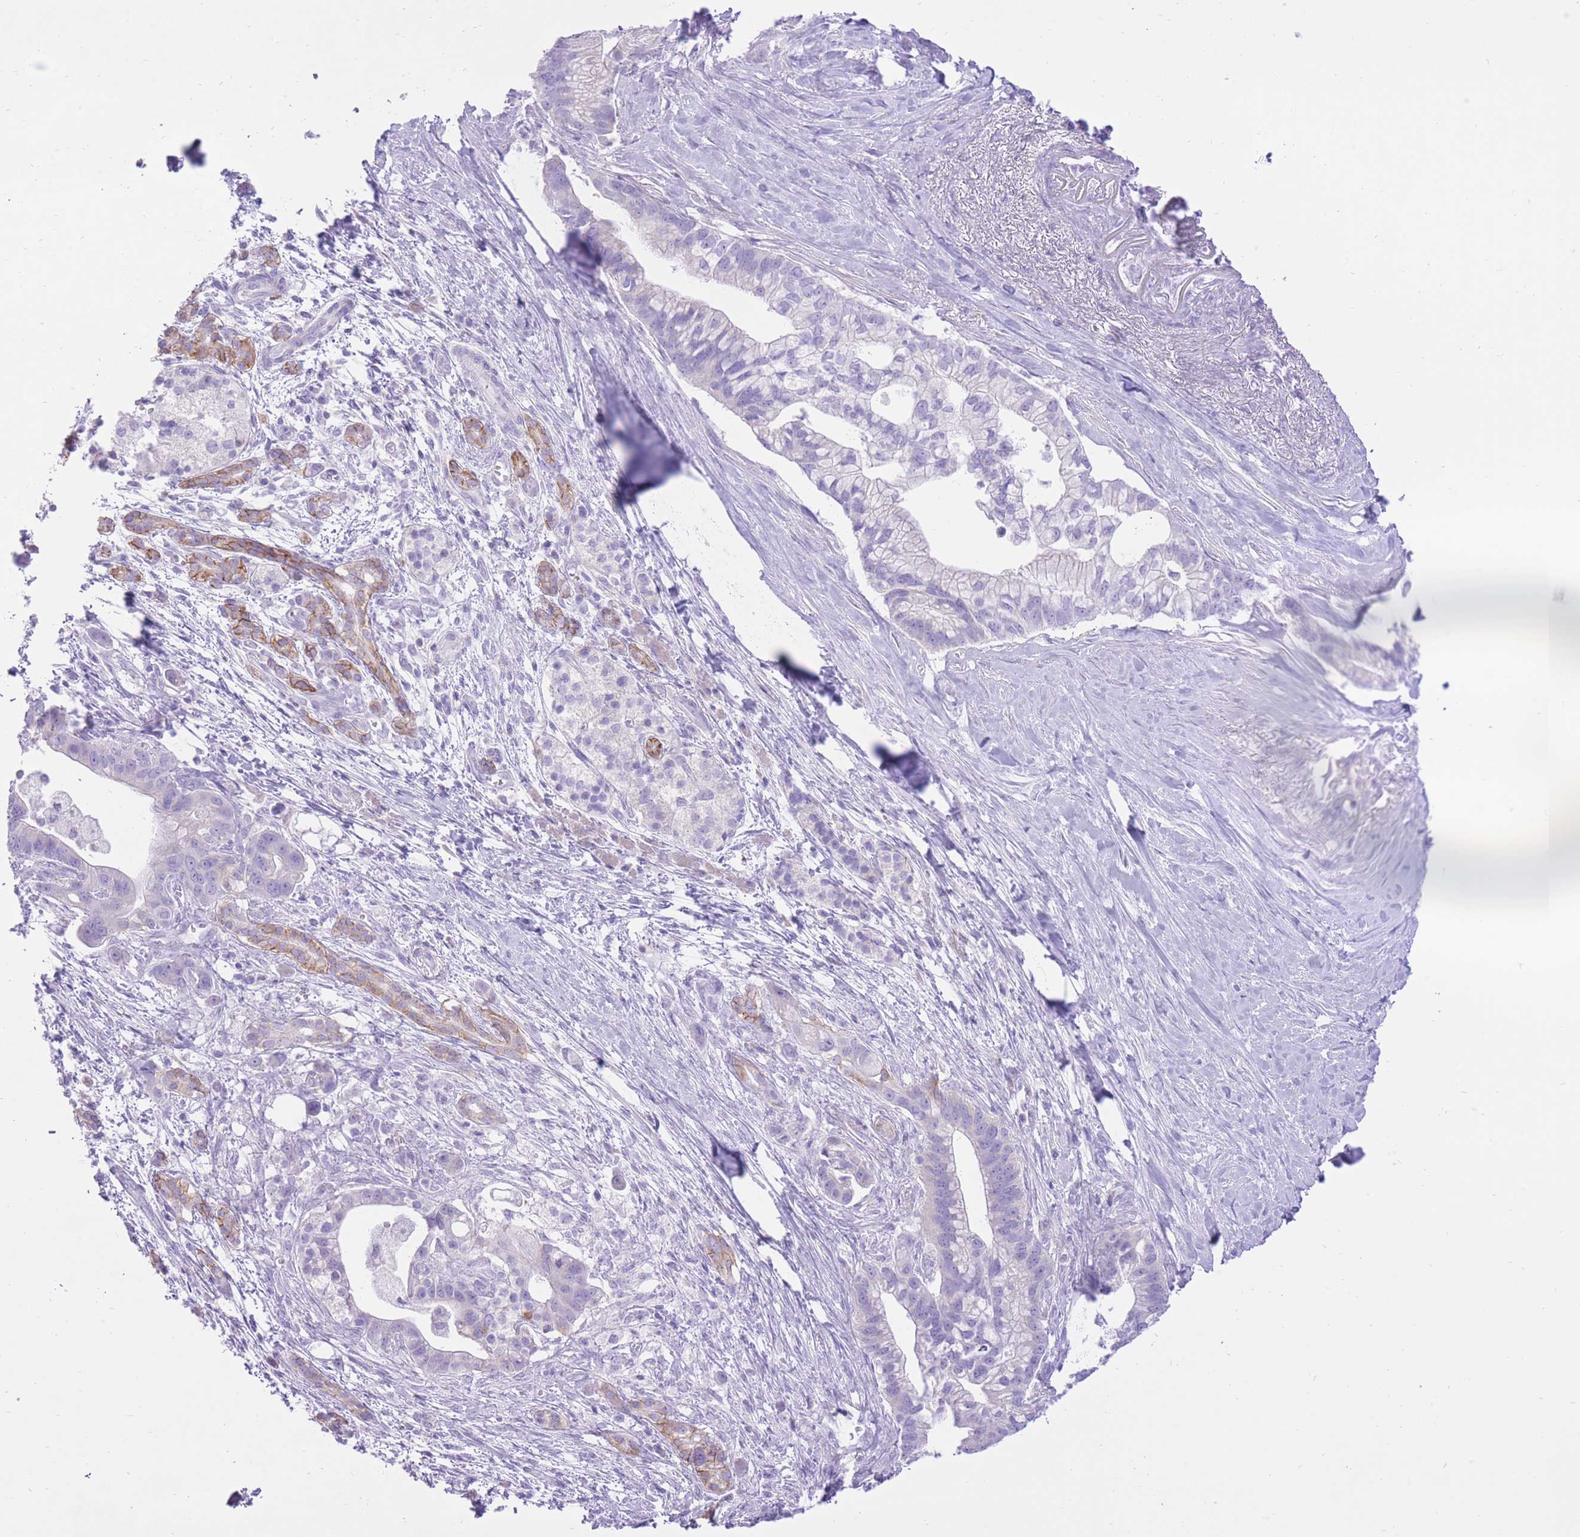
{"staining": {"intensity": "negative", "quantity": "none", "location": "none"}, "tissue": "pancreatic cancer", "cell_type": "Tumor cells", "image_type": "cancer", "snomed": [{"axis": "morphology", "description": "Adenocarcinoma, NOS"}, {"axis": "topography", "description": "Pancreas"}], "caption": "This is a photomicrograph of immunohistochemistry staining of pancreatic cancer, which shows no staining in tumor cells.", "gene": "SLC4A4", "patient": {"sex": "male", "age": 68}}